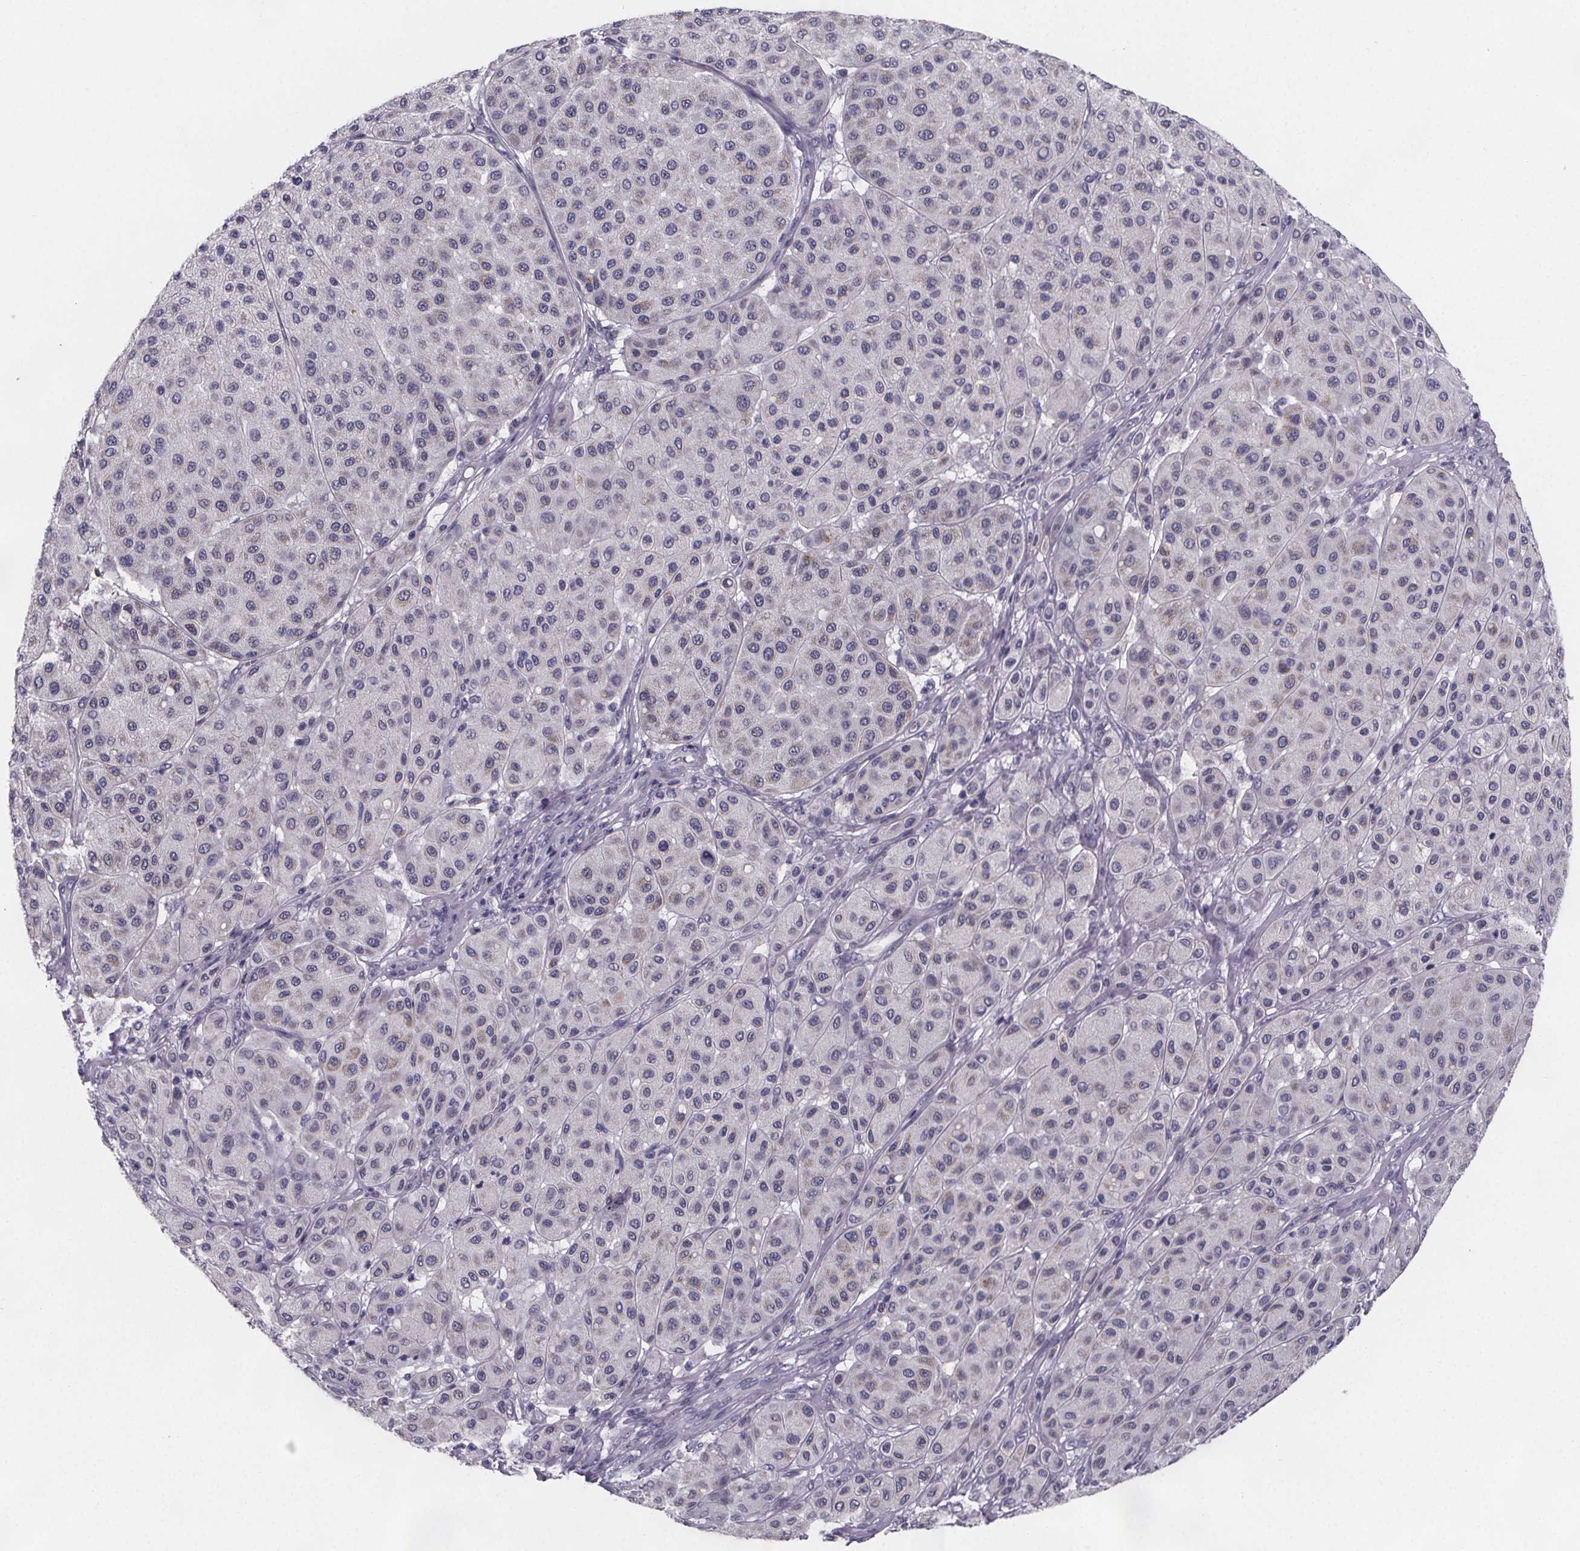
{"staining": {"intensity": "negative", "quantity": "none", "location": "none"}, "tissue": "melanoma", "cell_type": "Tumor cells", "image_type": "cancer", "snomed": [{"axis": "morphology", "description": "Malignant melanoma, Metastatic site"}, {"axis": "topography", "description": "Smooth muscle"}], "caption": "Tumor cells are negative for brown protein staining in malignant melanoma (metastatic site).", "gene": "PAH", "patient": {"sex": "male", "age": 41}}